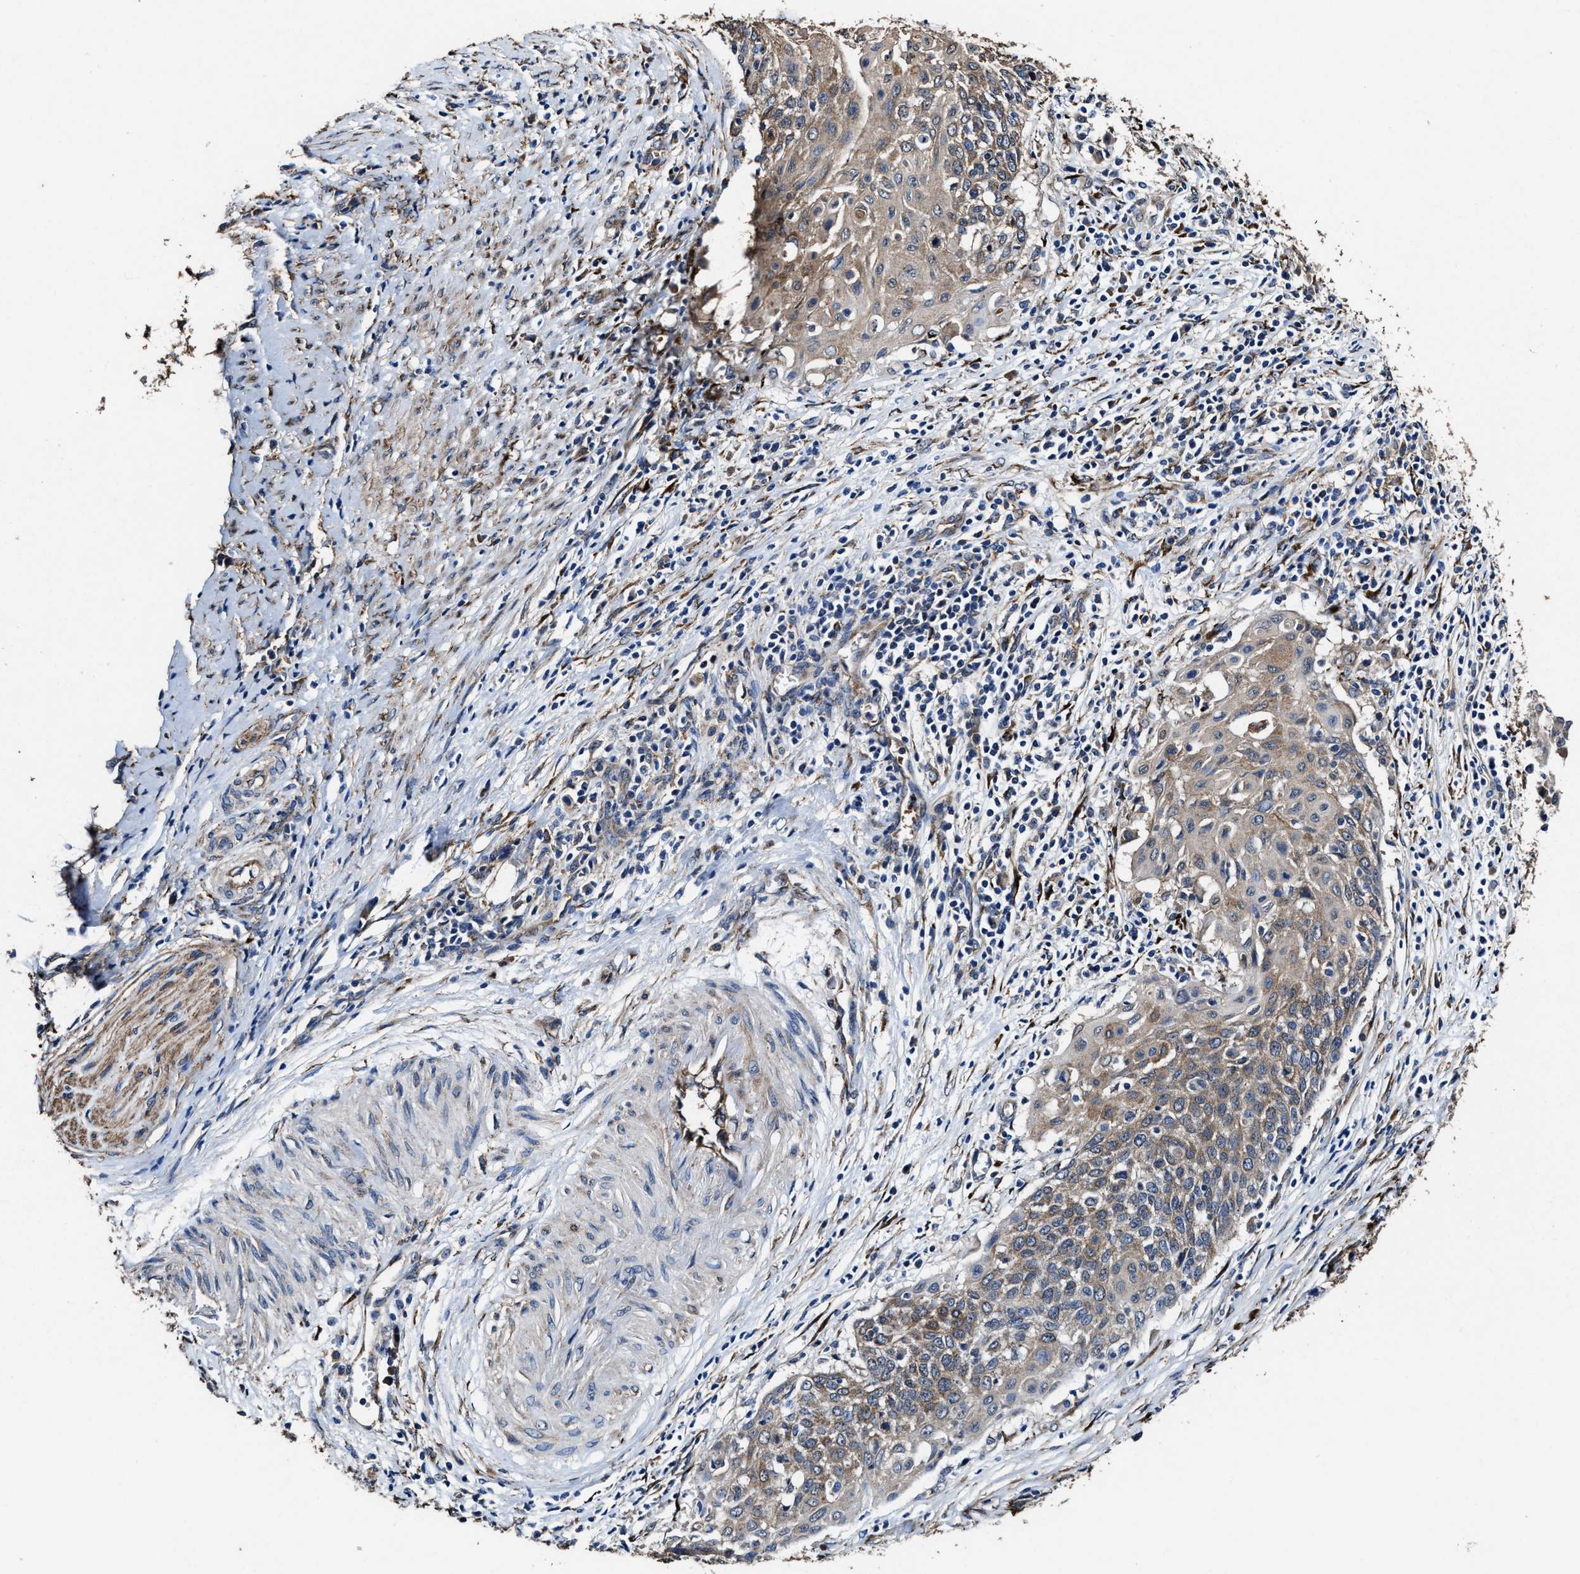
{"staining": {"intensity": "moderate", "quantity": "25%-75%", "location": "cytoplasmic/membranous"}, "tissue": "cervical cancer", "cell_type": "Tumor cells", "image_type": "cancer", "snomed": [{"axis": "morphology", "description": "Squamous cell carcinoma, NOS"}, {"axis": "topography", "description": "Cervix"}], "caption": "This photomicrograph shows IHC staining of human squamous cell carcinoma (cervical), with medium moderate cytoplasmic/membranous staining in approximately 25%-75% of tumor cells.", "gene": "IDNK", "patient": {"sex": "female", "age": 39}}